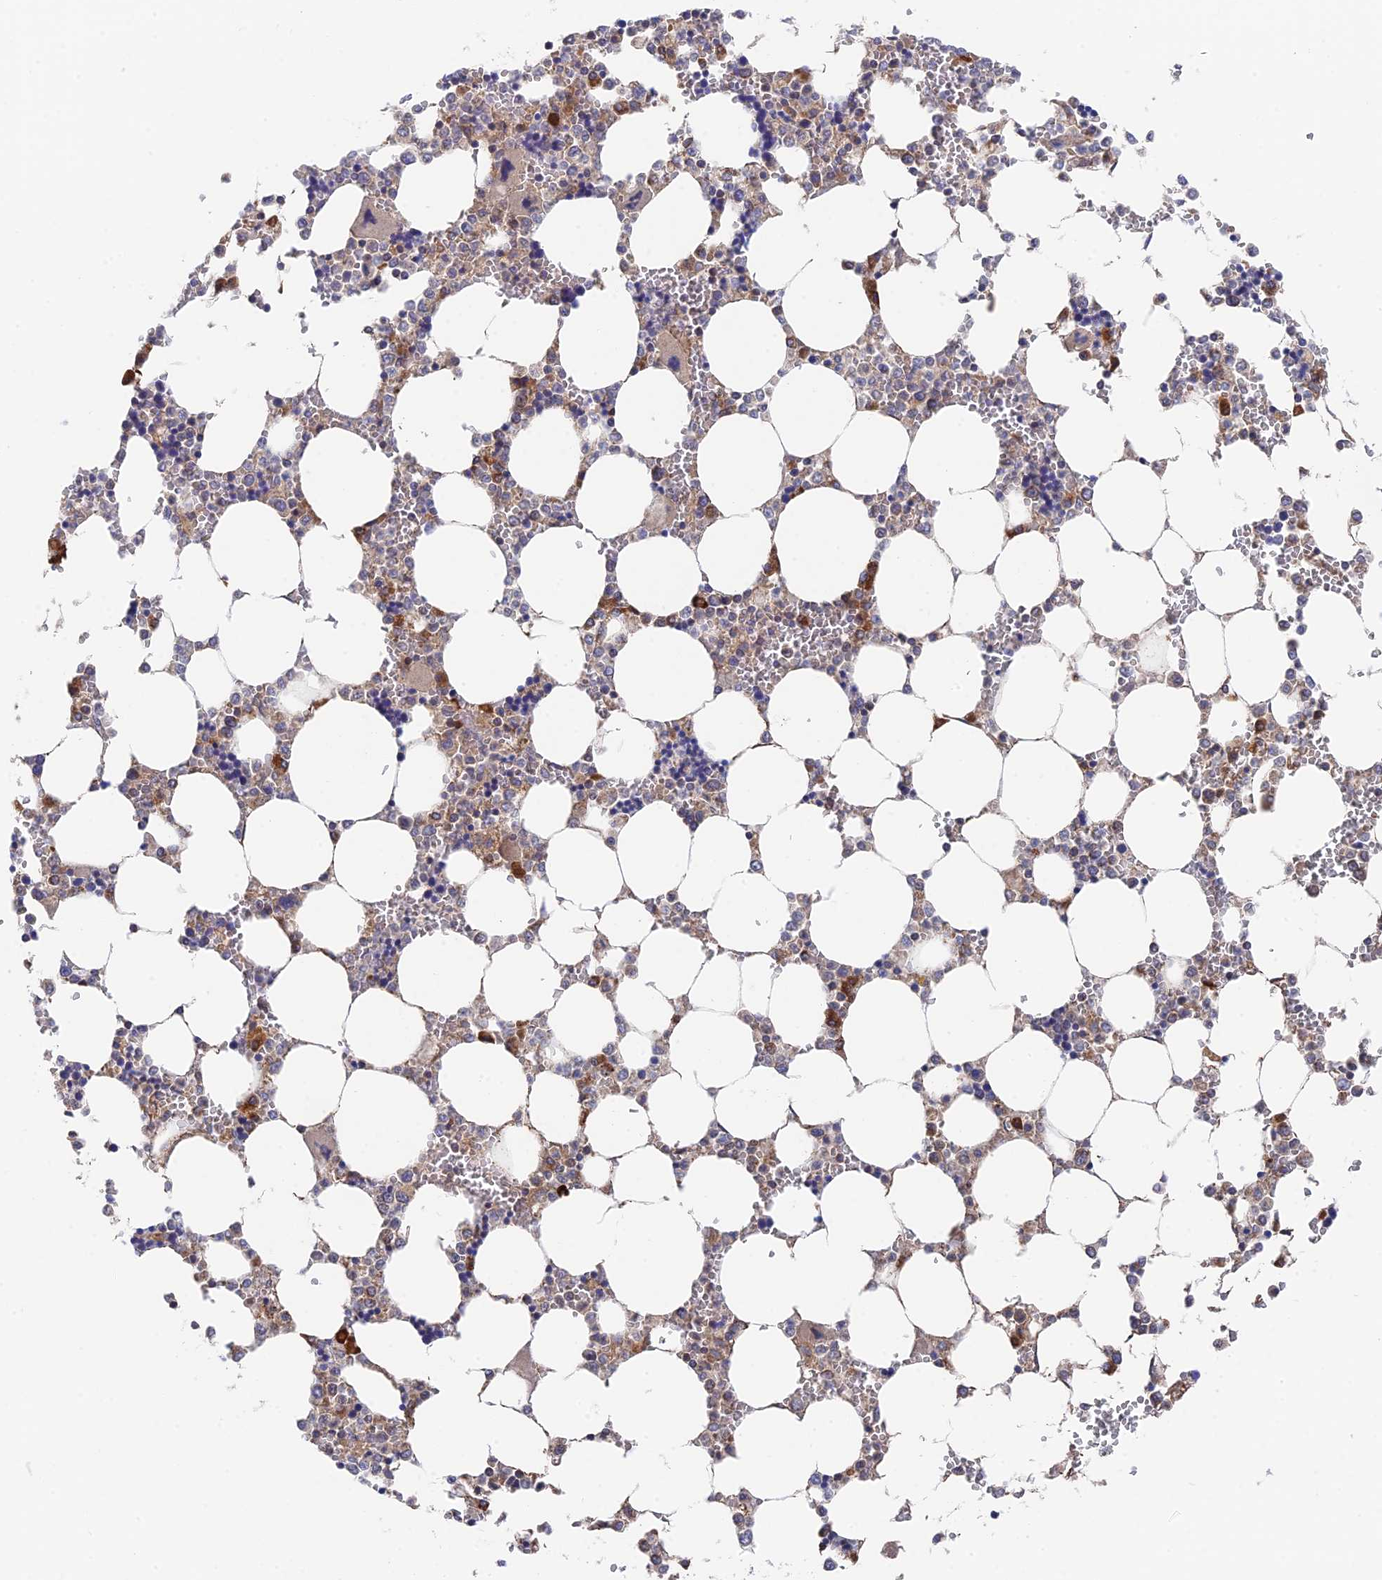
{"staining": {"intensity": "moderate", "quantity": "<25%", "location": "cytoplasmic/membranous"}, "tissue": "bone marrow", "cell_type": "Hematopoietic cells", "image_type": "normal", "snomed": [{"axis": "morphology", "description": "Normal tissue, NOS"}, {"axis": "topography", "description": "Bone marrow"}], "caption": "High-power microscopy captured an immunohistochemistry (IHC) image of benign bone marrow, revealing moderate cytoplasmic/membranous expression in about <25% of hematopoietic cells.", "gene": "ZNF320", "patient": {"sex": "male", "age": 64}}